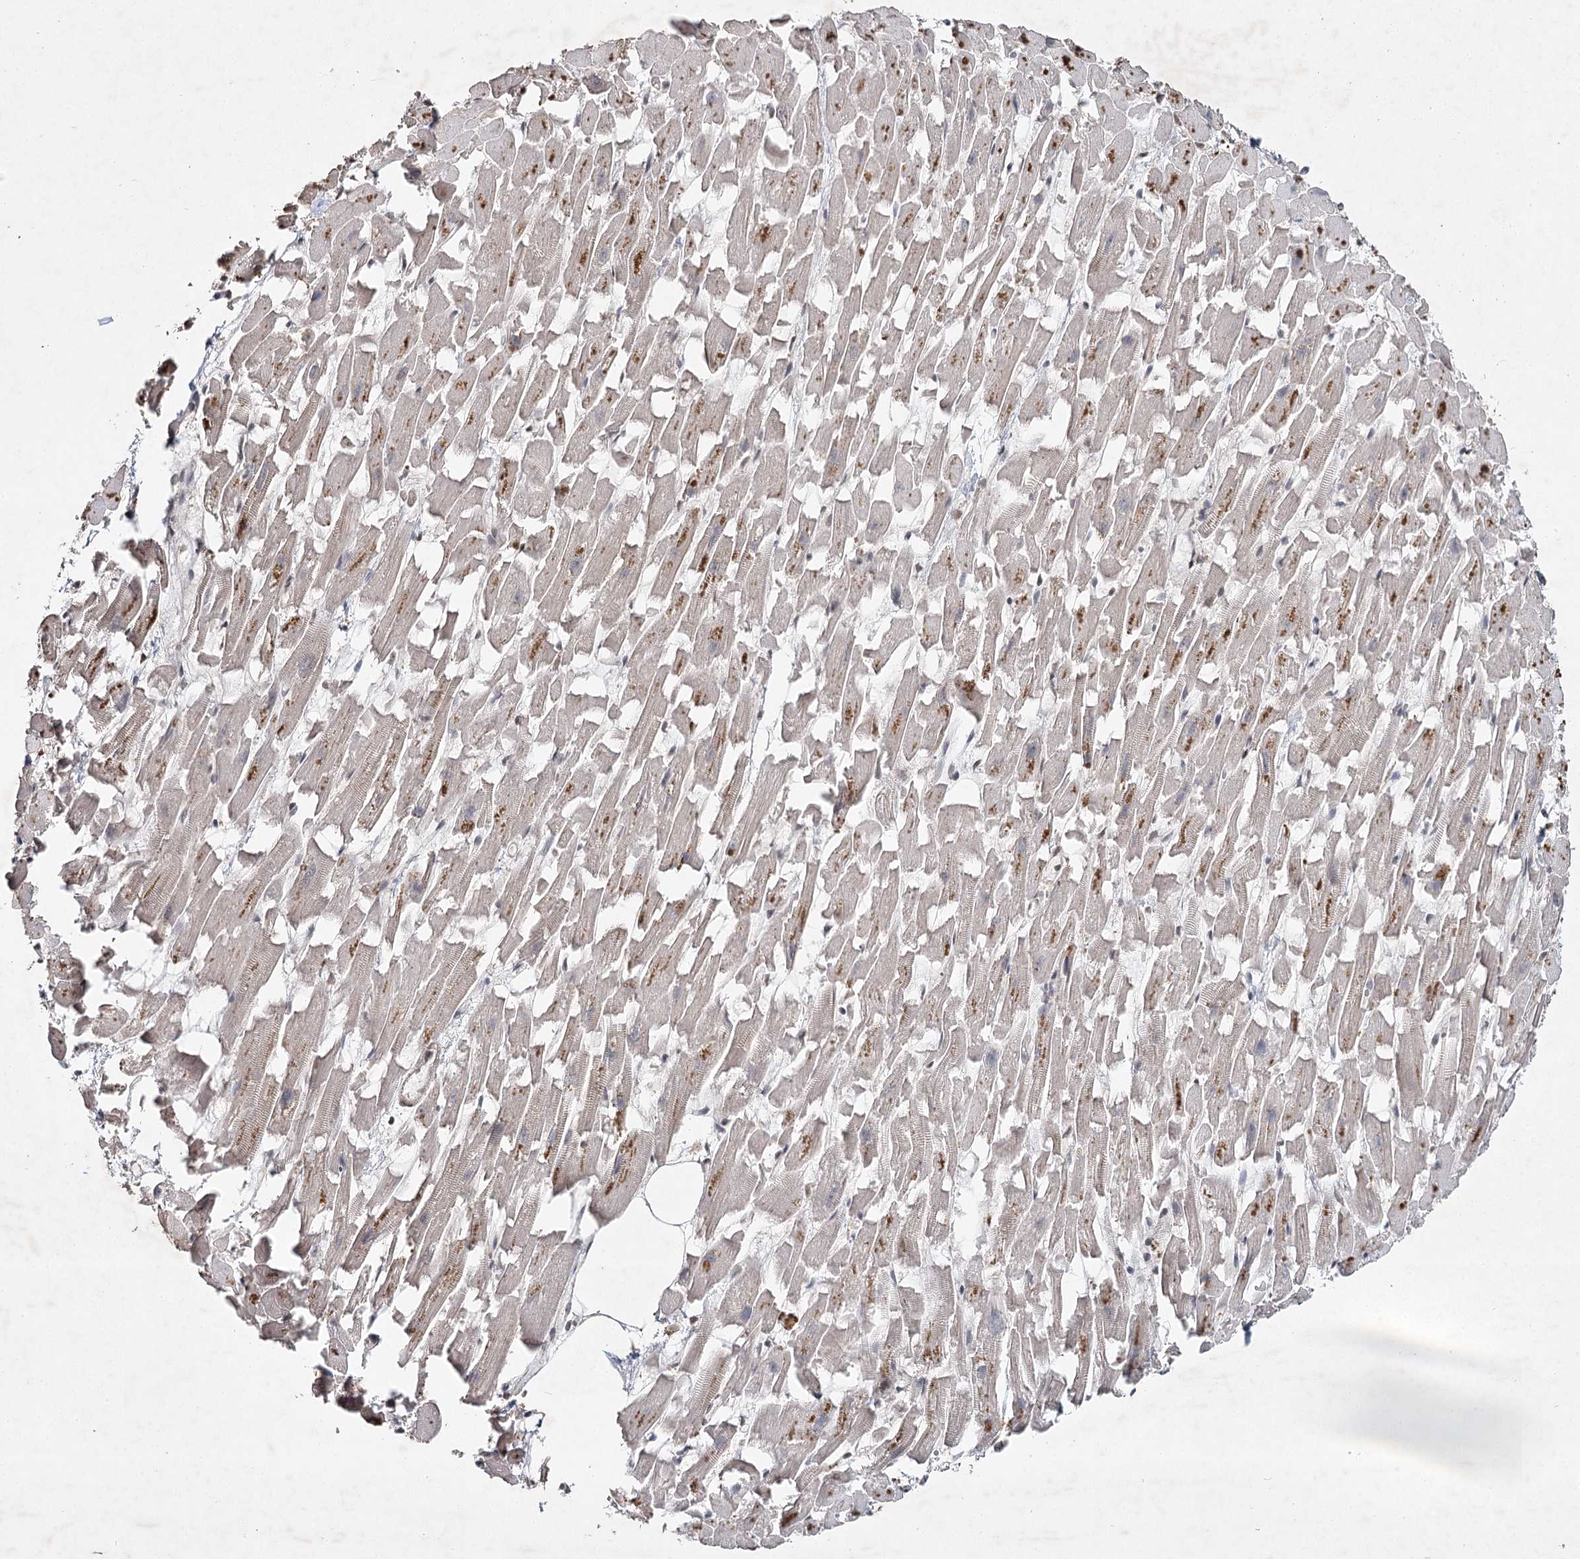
{"staining": {"intensity": "negative", "quantity": "none", "location": "none"}, "tissue": "heart muscle", "cell_type": "Cardiomyocytes", "image_type": "normal", "snomed": [{"axis": "morphology", "description": "Normal tissue, NOS"}, {"axis": "topography", "description": "Heart"}], "caption": "A high-resolution micrograph shows immunohistochemistry (IHC) staining of benign heart muscle, which shows no significant staining in cardiomyocytes.", "gene": "DCUN1D4", "patient": {"sex": "female", "age": 64}}